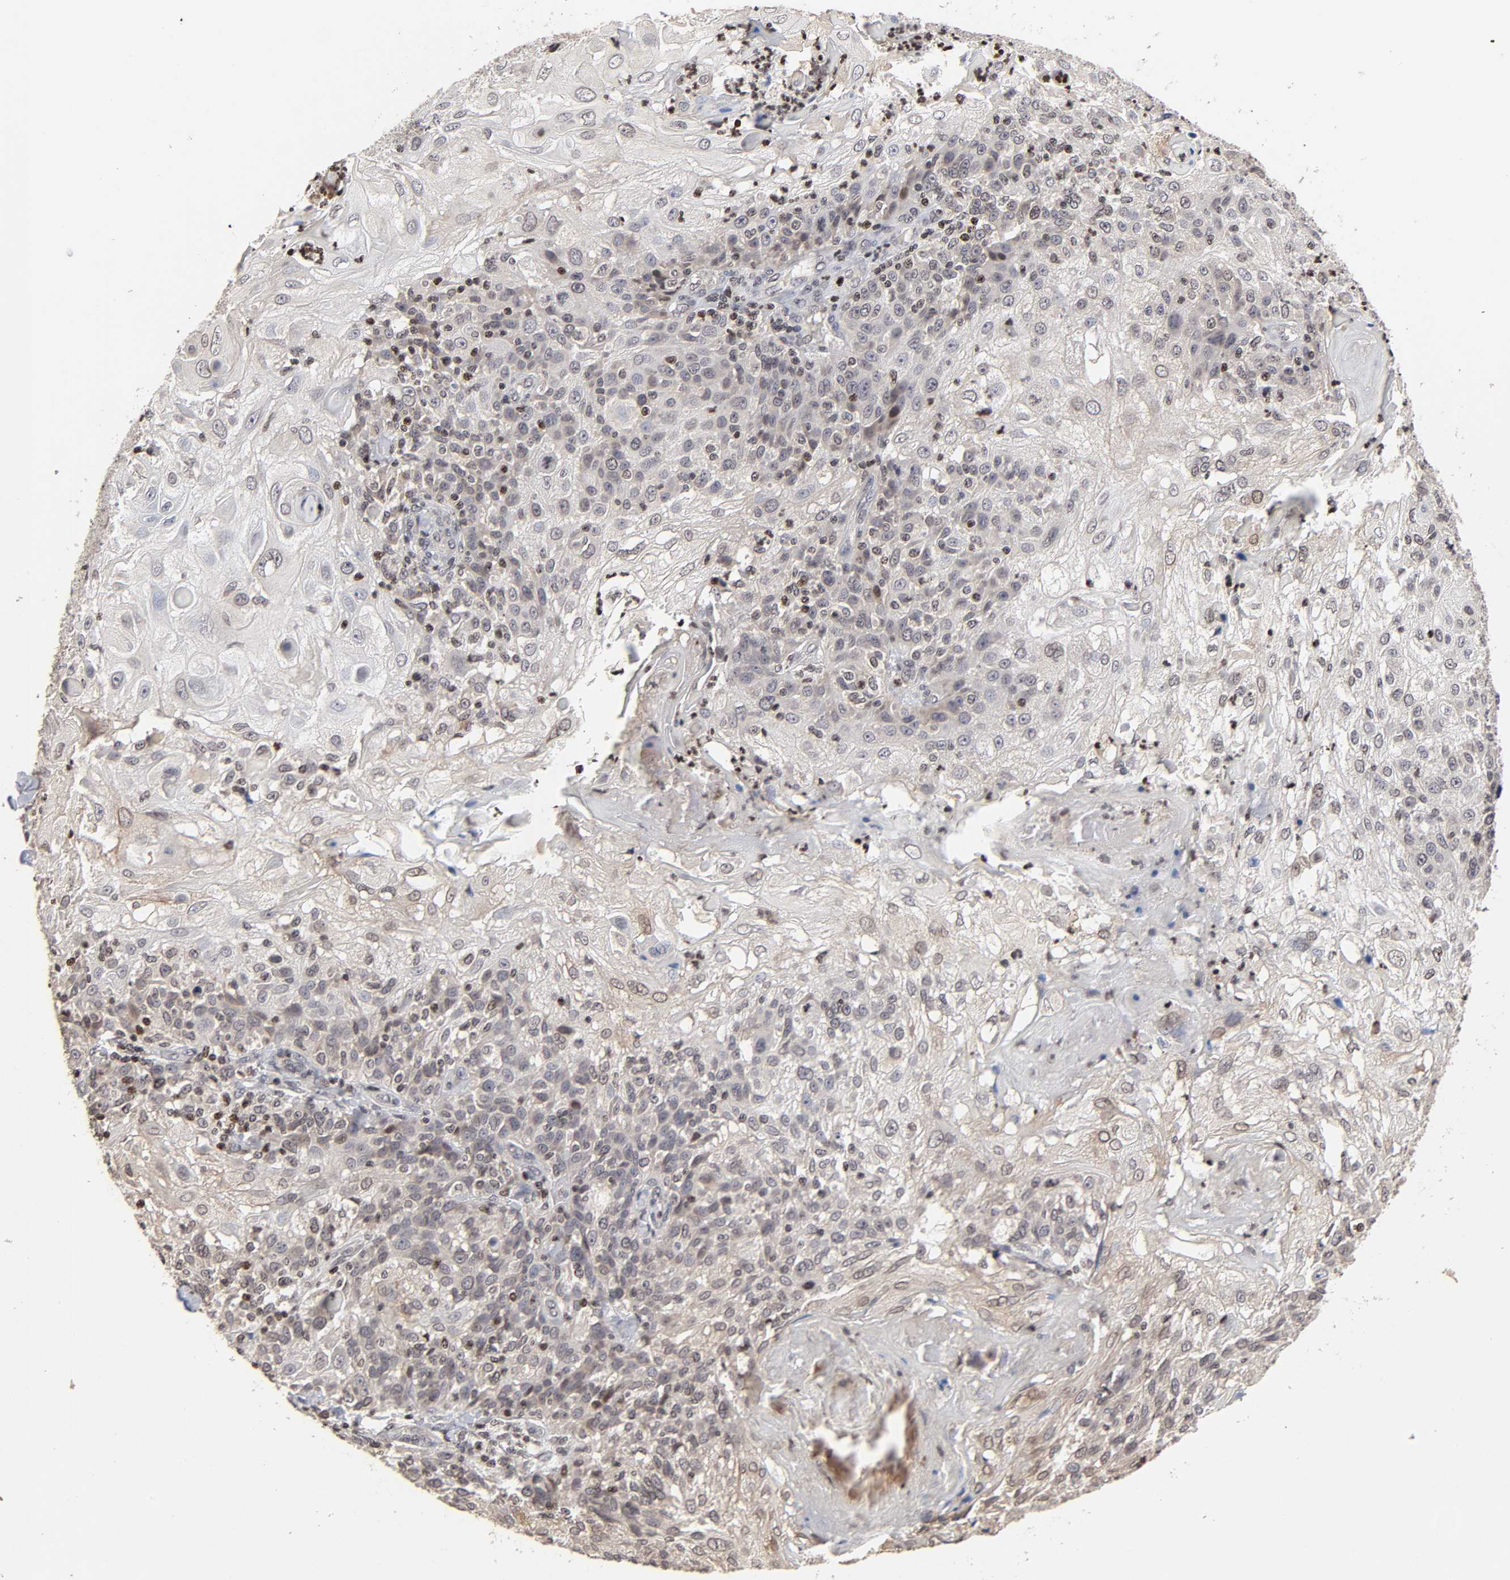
{"staining": {"intensity": "weak", "quantity": "<25%", "location": "cytoplasmic/membranous"}, "tissue": "skin cancer", "cell_type": "Tumor cells", "image_type": "cancer", "snomed": [{"axis": "morphology", "description": "Normal tissue, NOS"}, {"axis": "morphology", "description": "Squamous cell carcinoma, NOS"}, {"axis": "topography", "description": "Skin"}], "caption": "This is a histopathology image of IHC staining of skin cancer (squamous cell carcinoma), which shows no staining in tumor cells.", "gene": "ZNF473", "patient": {"sex": "female", "age": 83}}